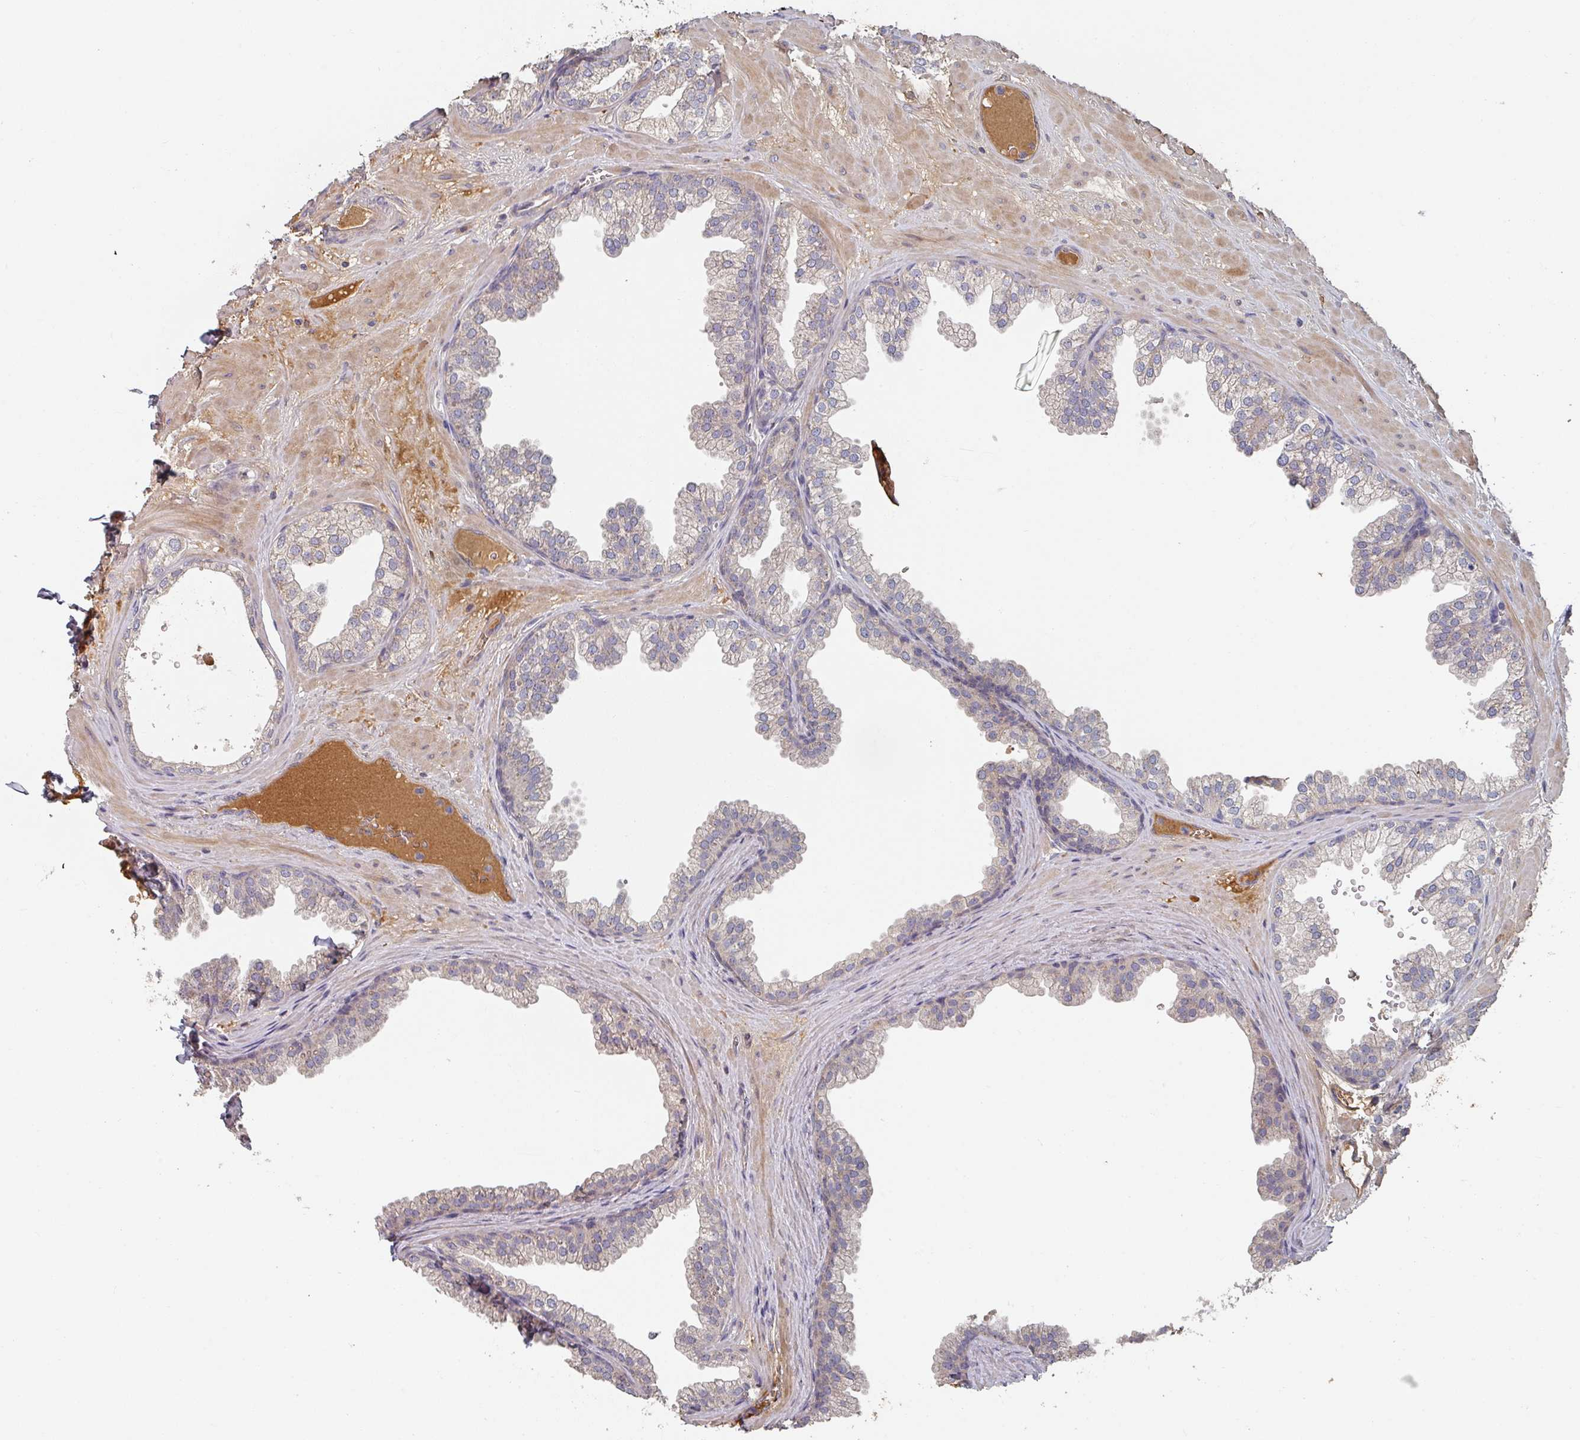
{"staining": {"intensity": "weak", "quantity": "<25%", "location": "cytoplasmic/membranous"}, "tissue": "prostate", "cell_type": "Glandular cells", "image_type": "normal", "snomed": [{"axis": "morphology", "description": "Normal tissue, NOS"}, {"axis": "topography", "description": "Prostate"}], "caption": "Unremarkable prostate was stained to show a protein in brown. There is no significant staining in glandular cells. Nuclei are stained in blue.", "gene": "ENSG00000249773", "patient": {"sex": "male", "age": 37}}